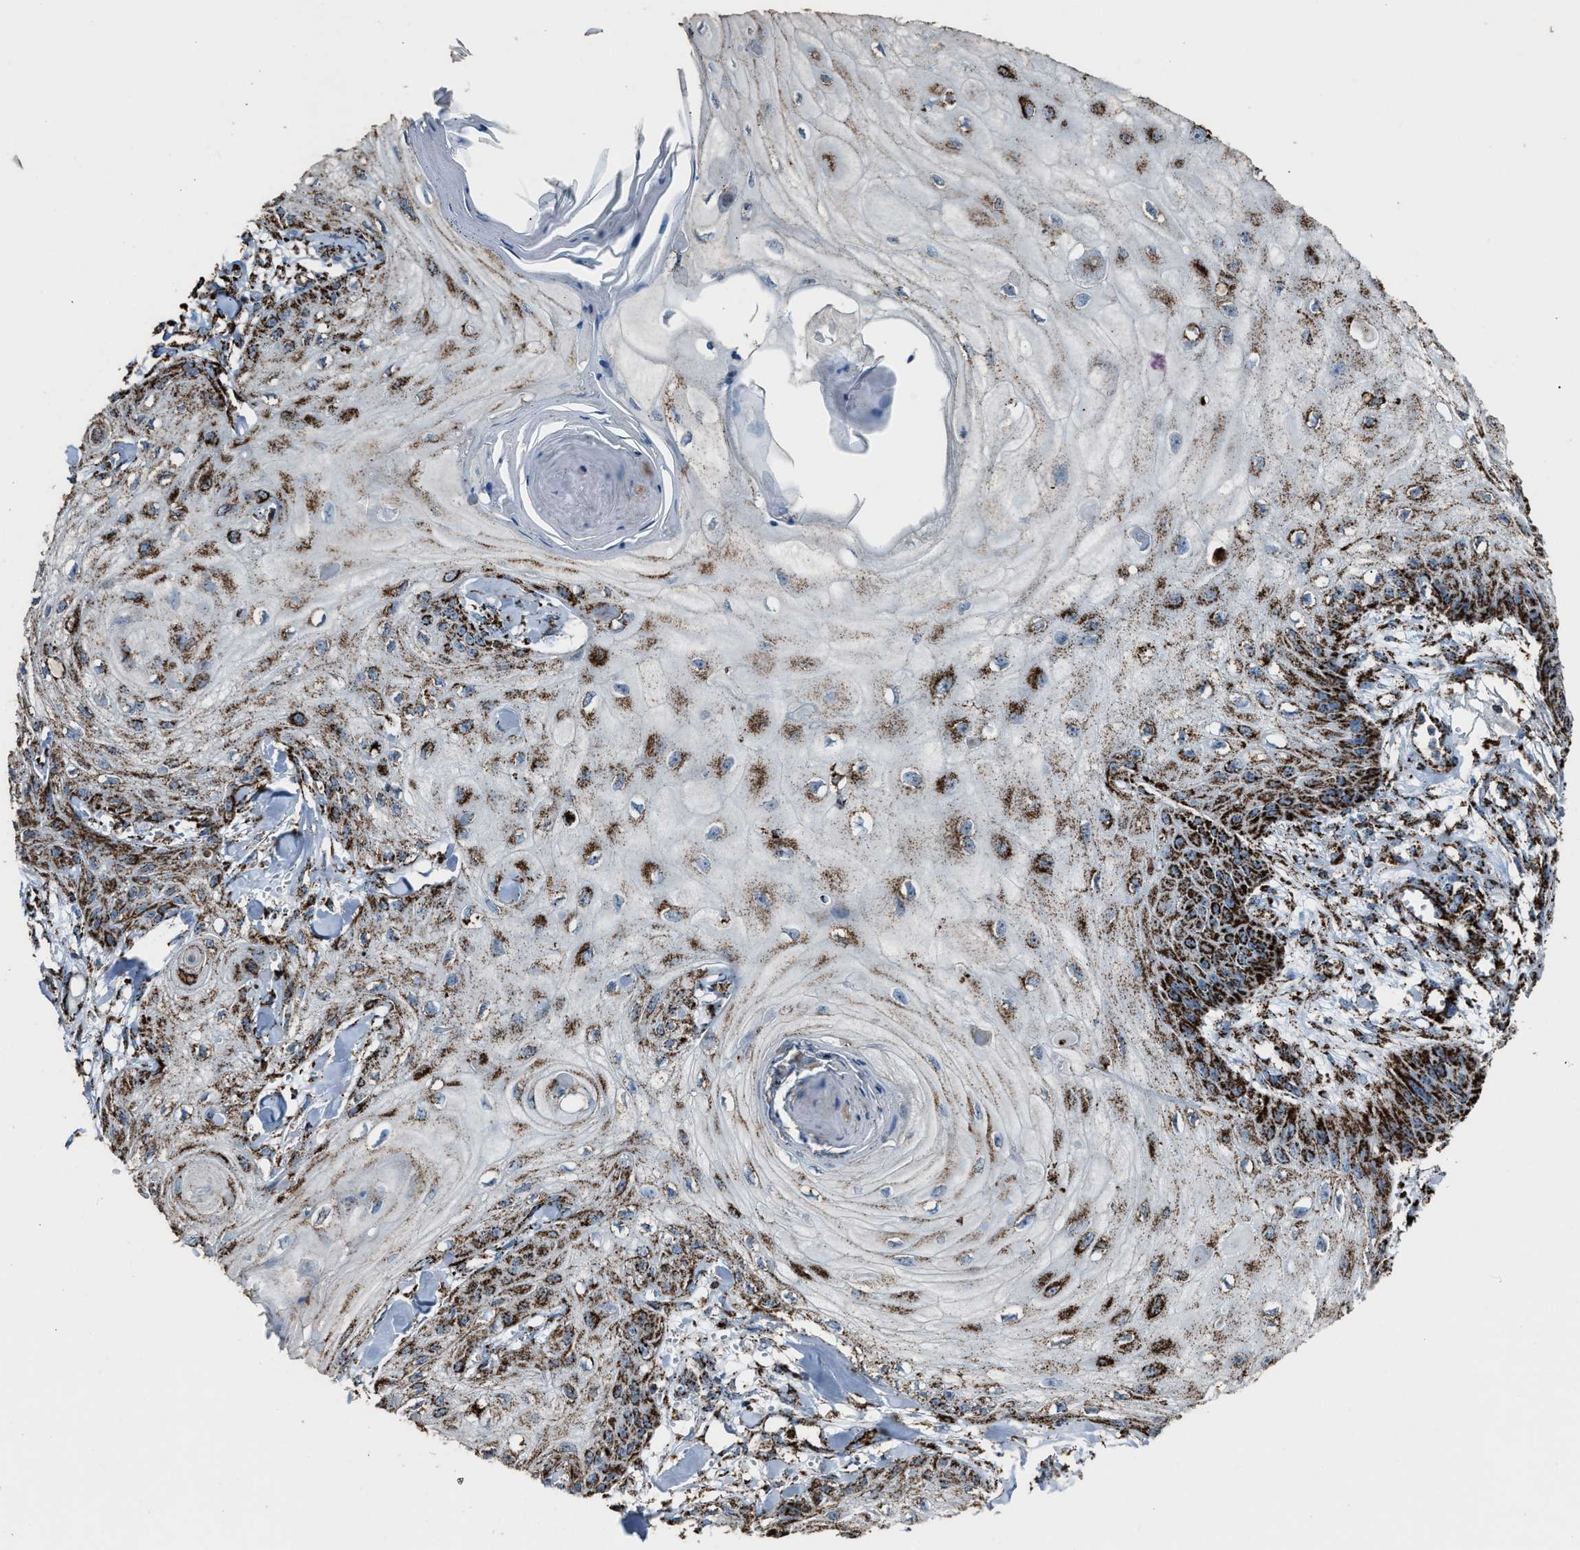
{"staining": {"intensity": "strong", "quantity": "25%-75%", "location": "cytoplasmic/membranous"}, "tissue": "skin cancer", "cell_type": "Tumor cells", "image_type": "cancer", "snomed": [{"axis": "morphology", "description": "Squamous cell carcinoma, NOS"}, {"axis": "topography", "description": "Skin"}], "caption": "IHC (DAB) staining of skin cancer displays strong cytoplasmic/membranous protein staining in approximately 25%-75% of tumor cells.", "gene": "MDH2", "patient": {"sex": "male", "age": 74}}